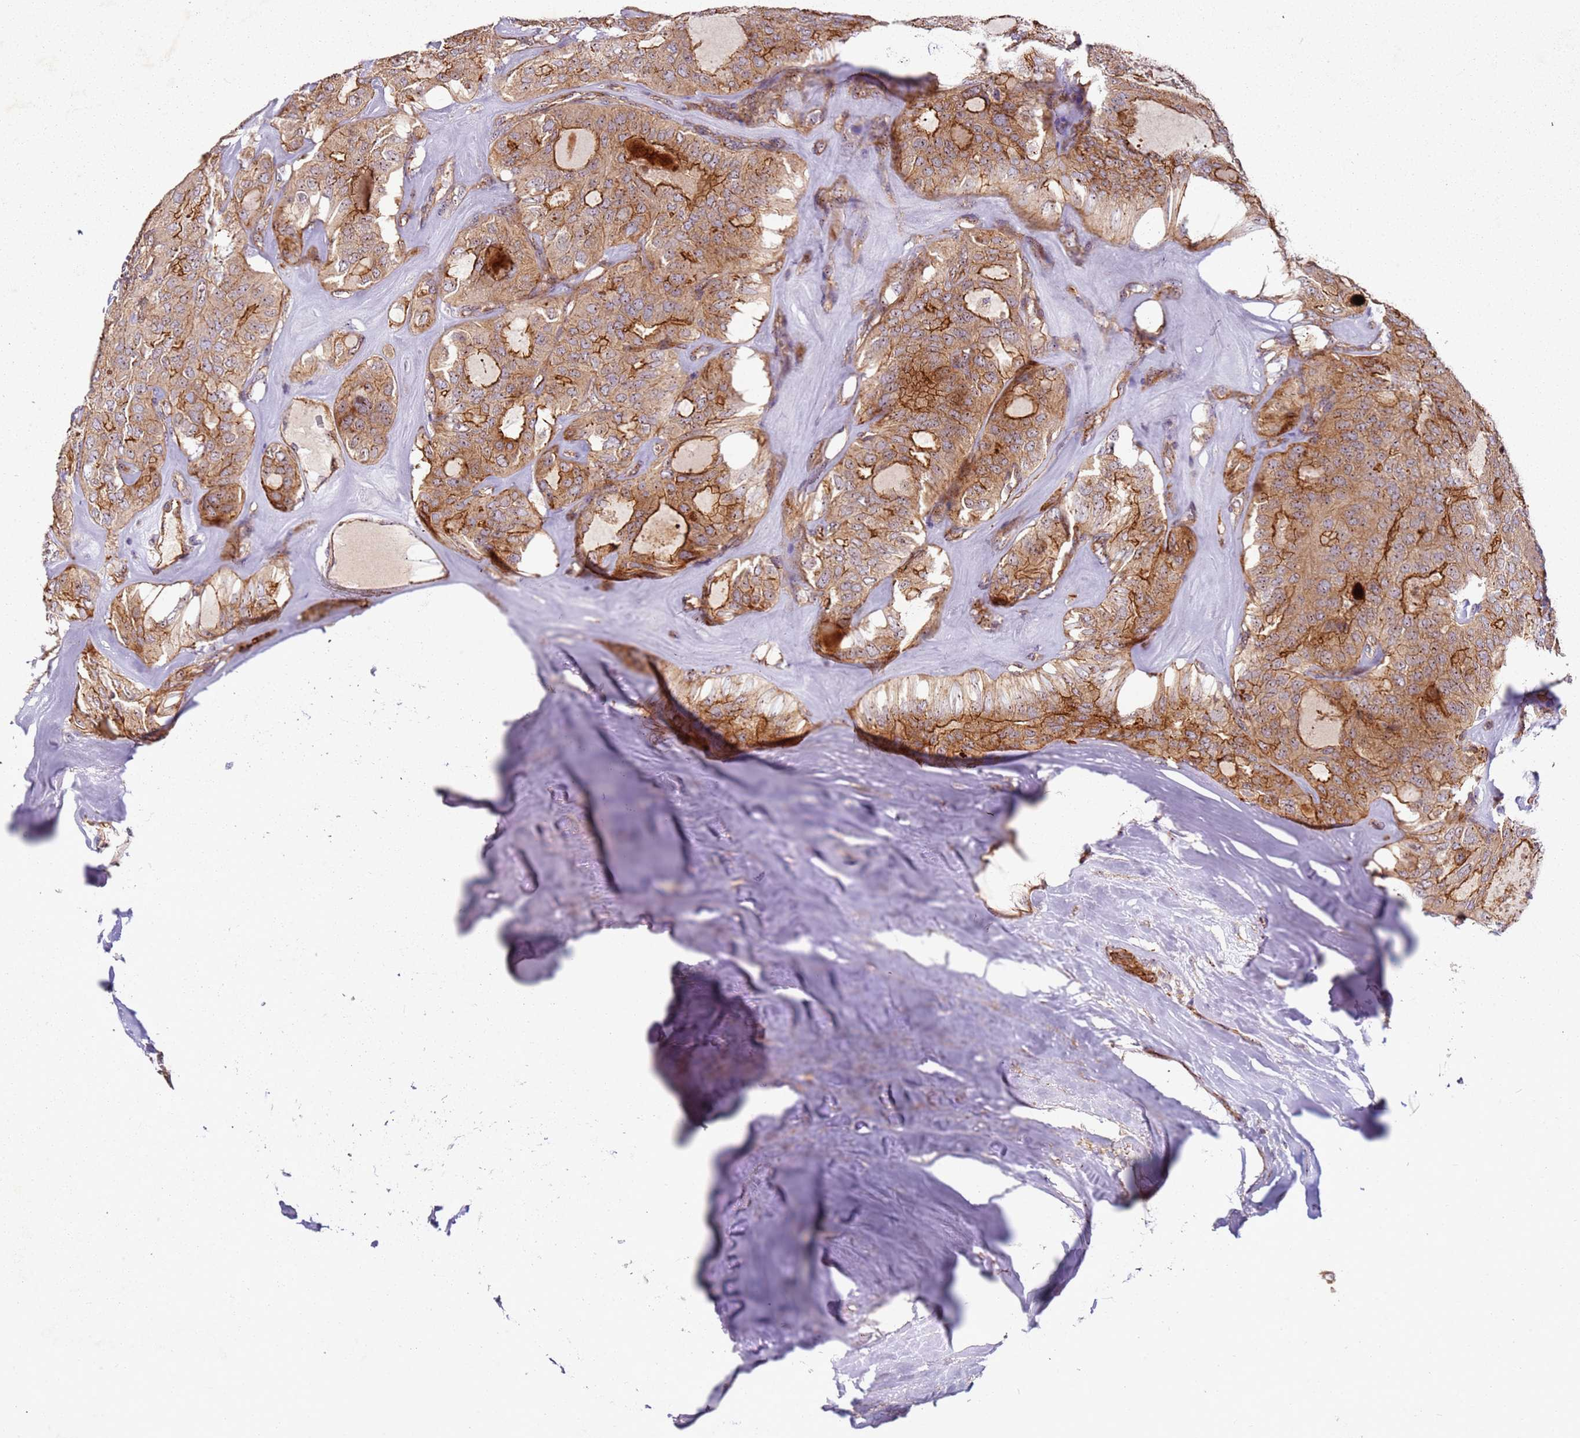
{"staining": {"intensity": "moderate", "quantity": ">75%", "location": "cytoplasmic/membranous"}, "tissue": "thyroid cancer", "cell_type": "Tumor cells", "image_type": "cancer", "snomed": [{"axis": "morphology", "description": "Follicular adenoma carcinoma, NOS"}, {"axis": "topography", "description": "Thyroid gland"}], "caption": "Tumor cells display moderate cytoplasmic/membranous positivity in about >75% of cells in thyroid cancer.", "gene": "C2CD4B", "patient": {"sex": "male", "age": 75}}